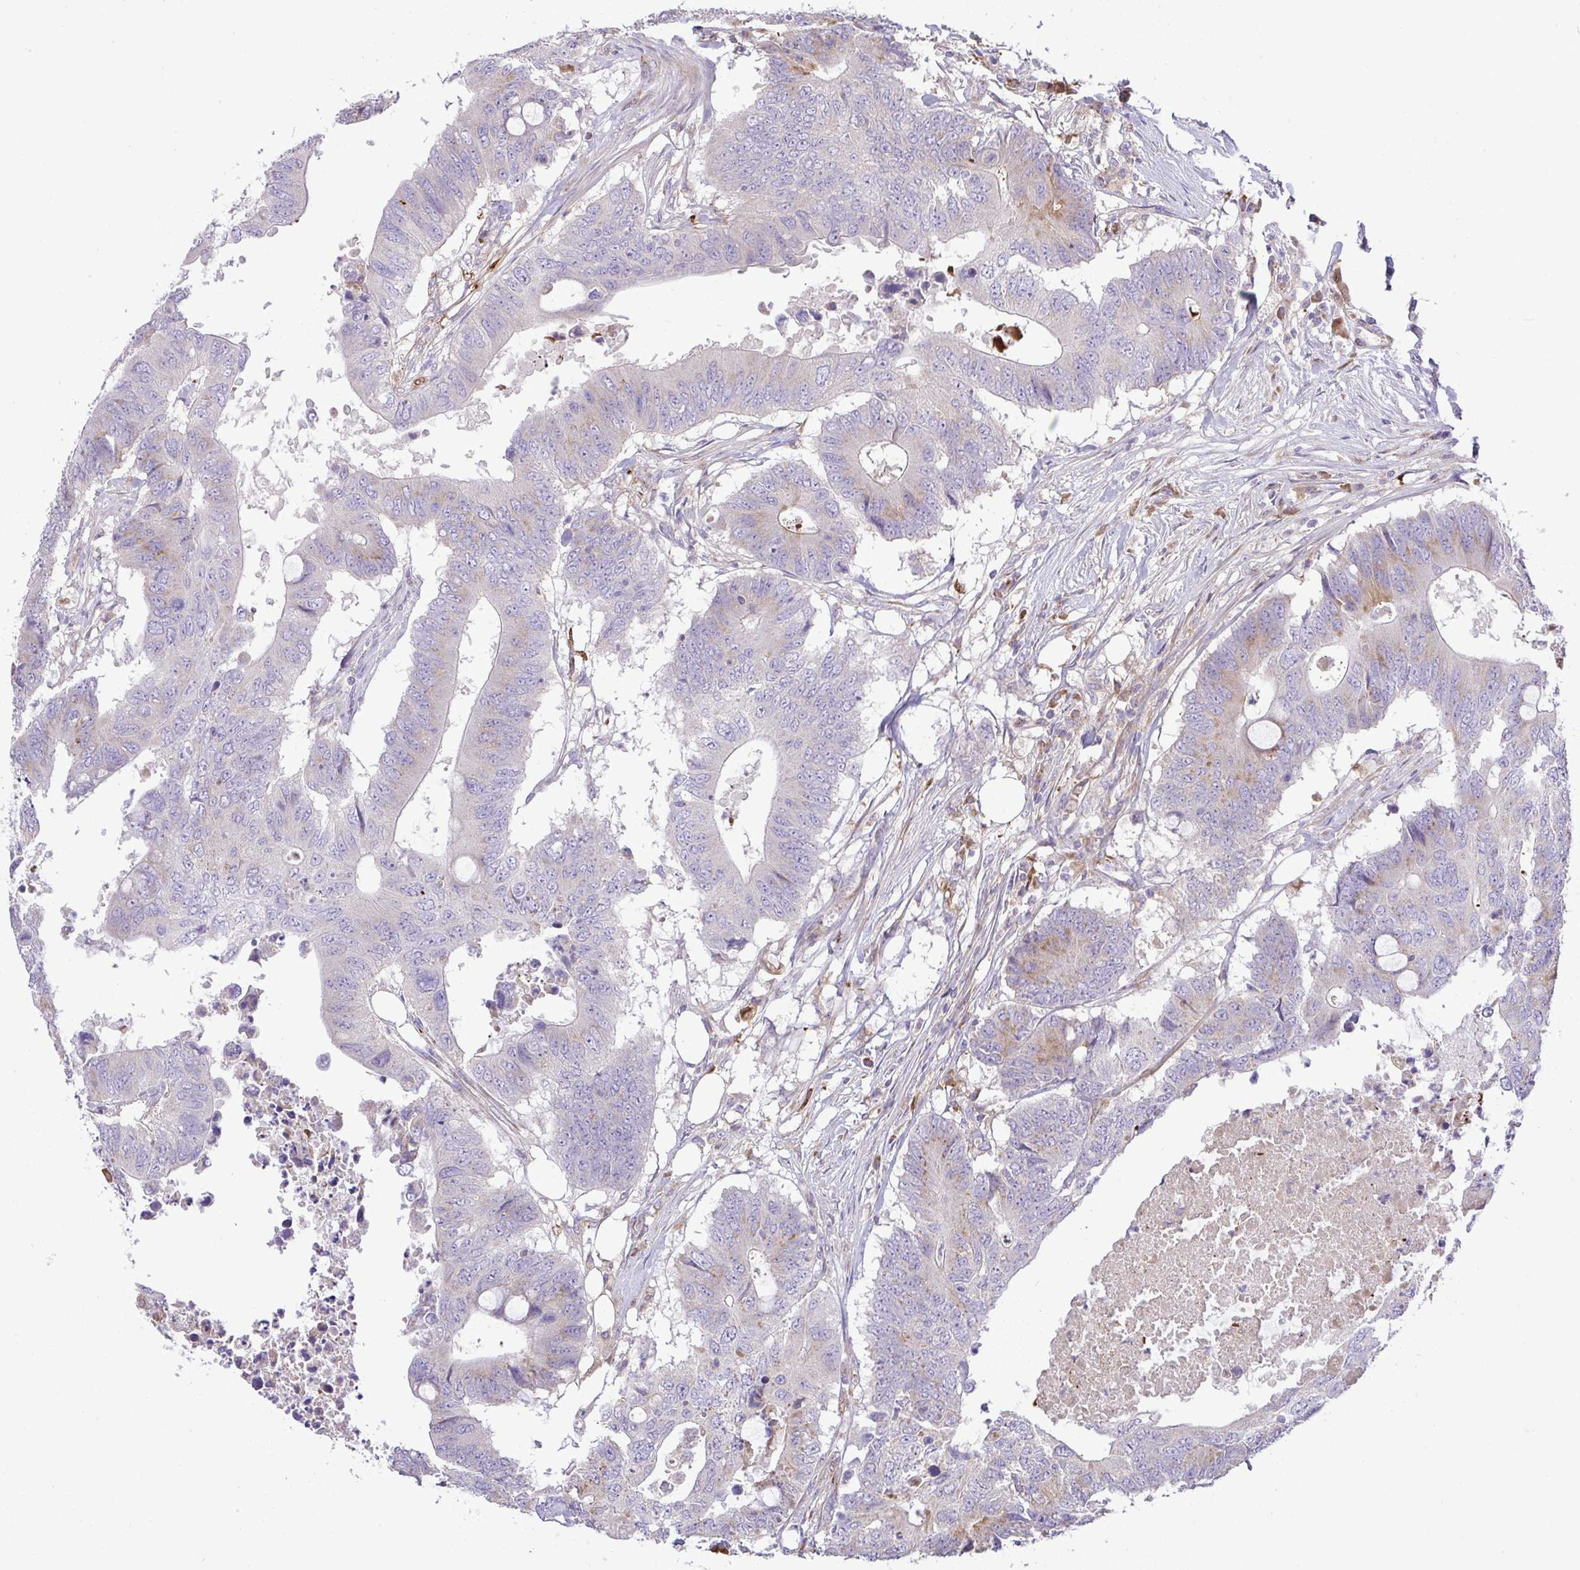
{"staining": {"intensity": "weak", "quantity": "<25%", "location": "cytoplasmic/membranous"}, "tissue": "colorectal cancer", "cell_type": "Tumor cells", "image_type": "cancer", "snomed": [{"axis": "morphology", "description": "Adenocarcinoma, NOS"}, {"axis": "topography", "description": "Colon"}], "caption": "Immunohistochemistry (IHC) image of neoplastic tissue: human colorectal cancer stained with DAB demonstrates no significant protein staining in tumor cells. (Stains: DAB IHC with hematoxylin counter stain, Microscopy: brightfield microscopy at high magnification).", "gene": "GRID2", "patient": {"sex": "male", "age": 71}}